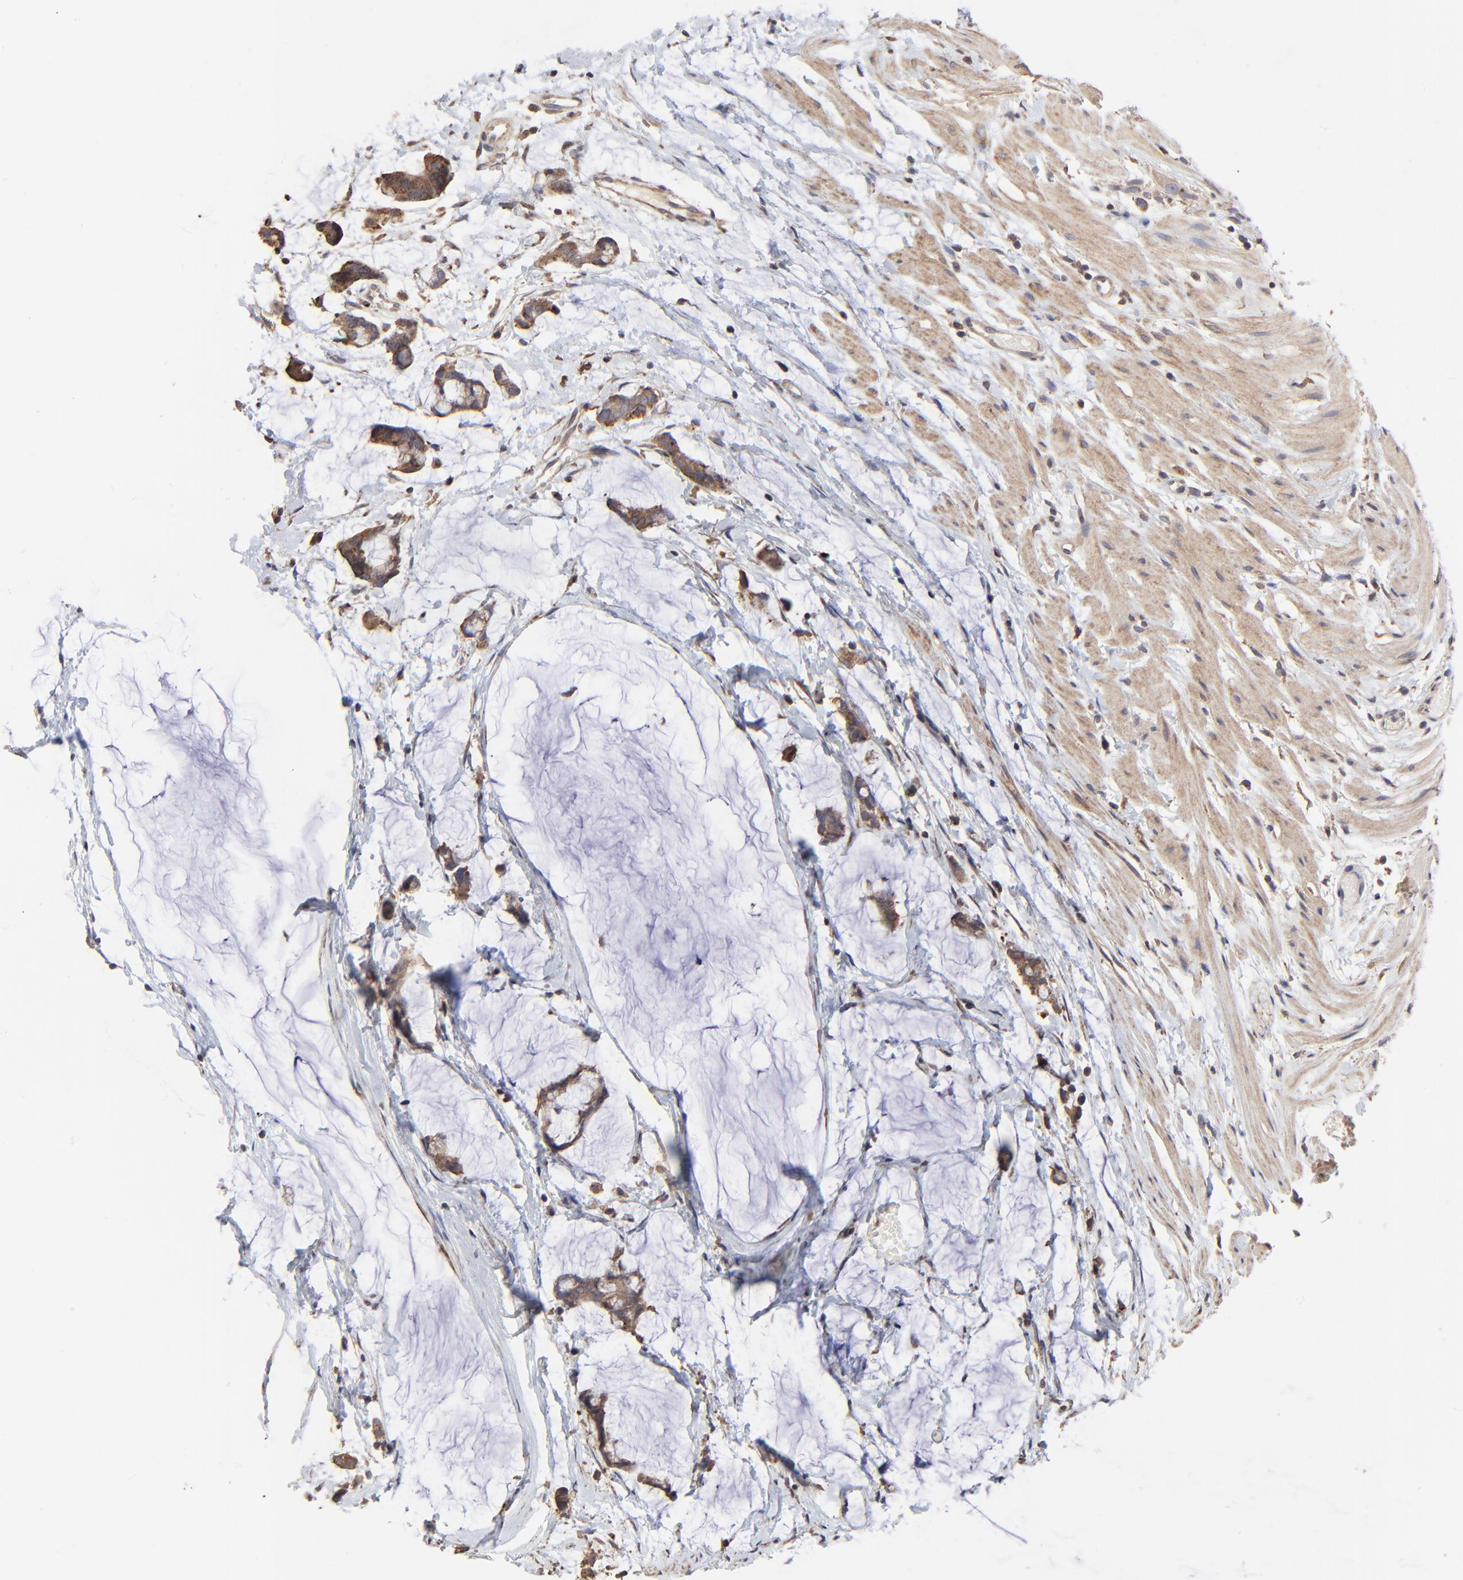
{"staining": {"intensity": "strong", "quantity": ">75%", "location": "cytoplasmic/membranous"}, "tissue": "colorectal cancer", "cell_type": "Tumor cells", "image_type": "cancer", "snomed": [{"axis": "morphology", "description": "Adenocarcinoma, NOS"}, {"axis": "topography", "description": "Colon"}], "caption": "Brown immunohistochemical staining in human colorectal cancer displays strong cytoplasmic/membranous positivity in approximately >75% of tumor cells.", "gene": "ELP2", "patient": {"sex": "male", "age": 14}}